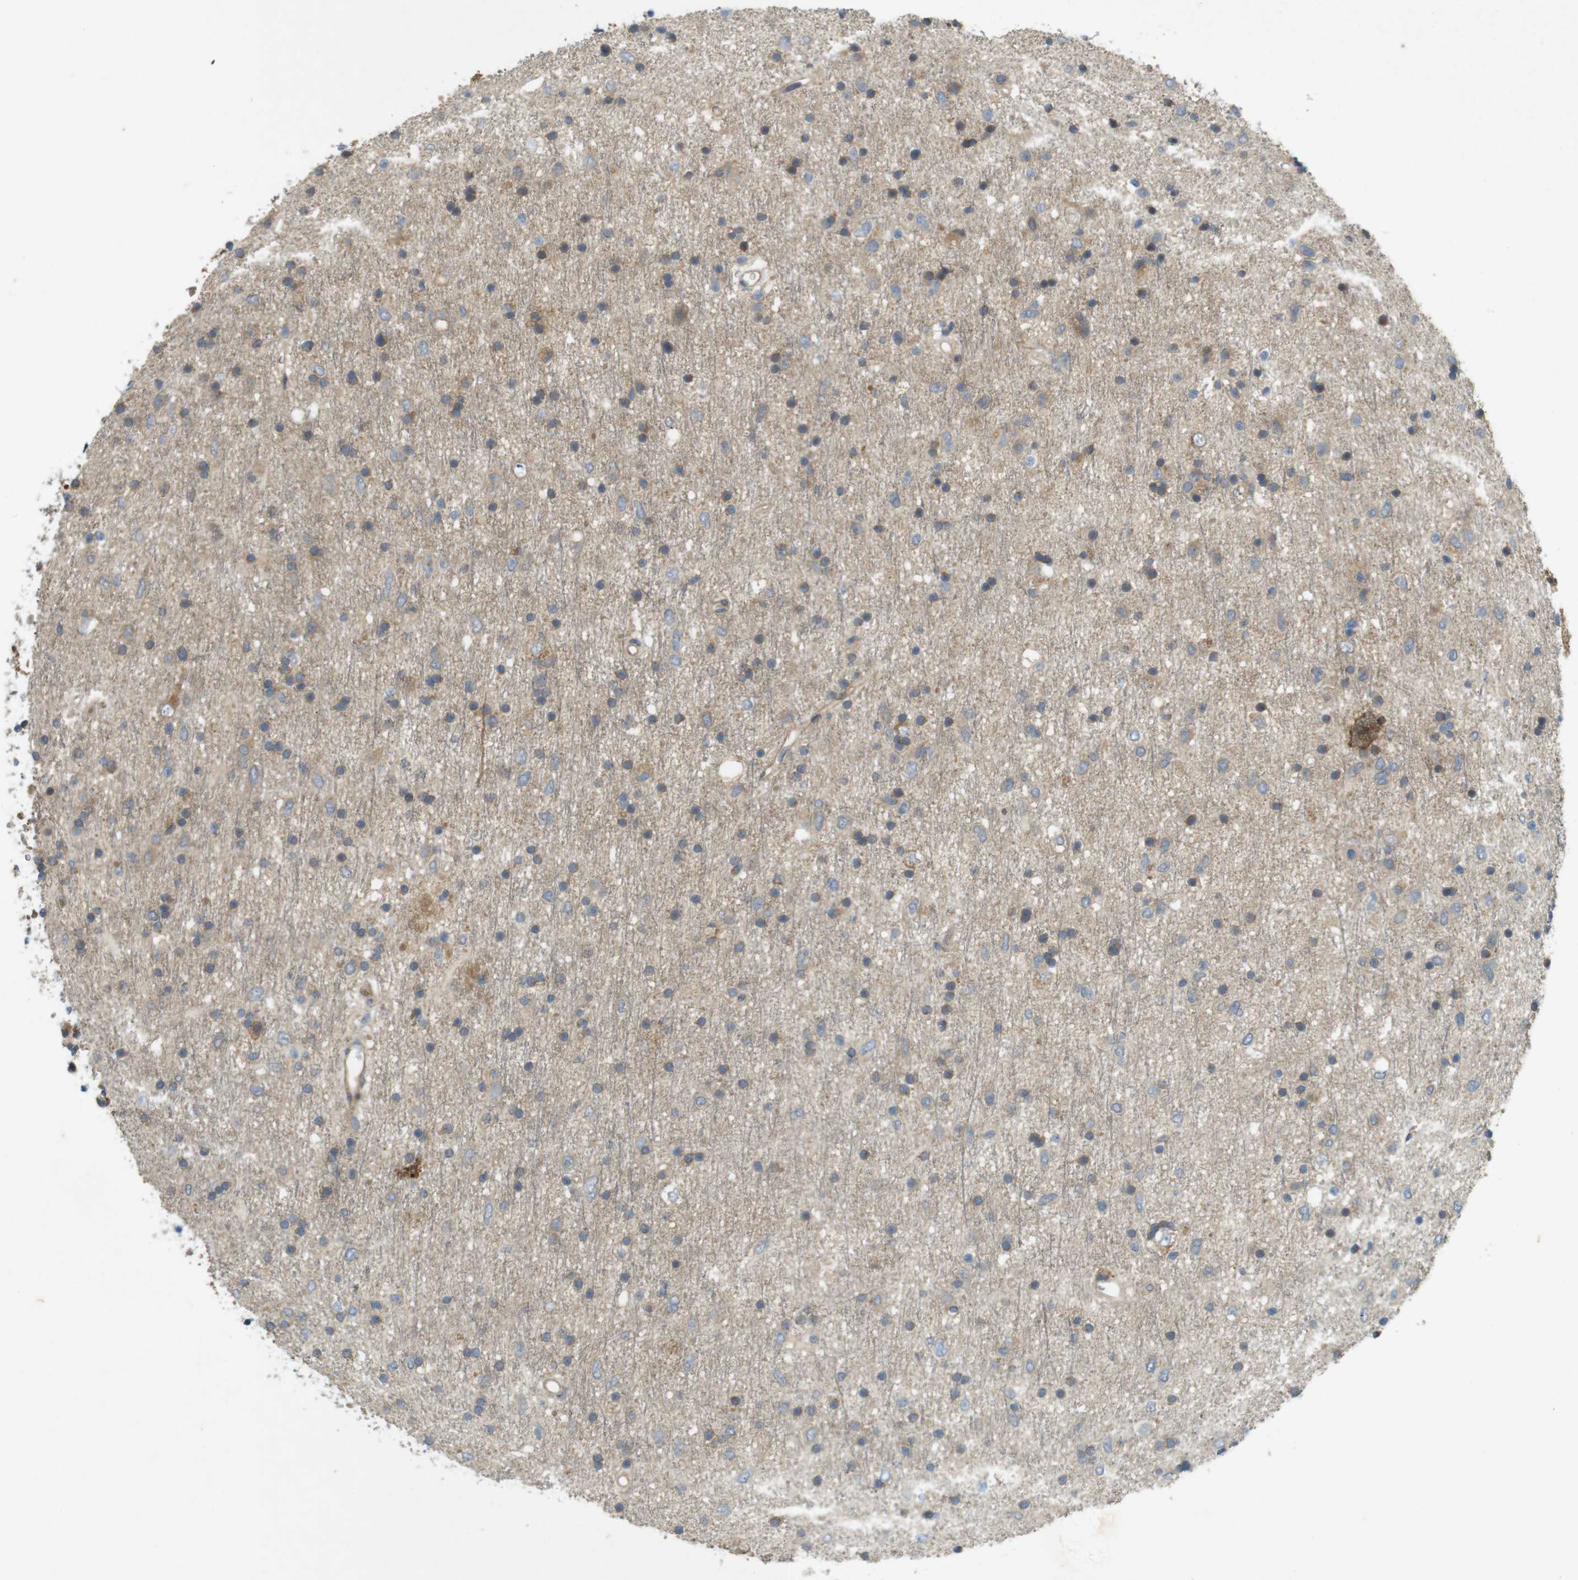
{"staining": {"intensity": "moderate", "quantity": "<25%", "location": "cytoplasmic/membranous"}, "tissue": "glioma", "cell_type": "Tumor cells", "image_type": "cancer", "snomed": [{"axis": "morphology", "description": "Glioma, malignant, Low grade"}, {"axis": "topography", "description": "Brain"}], "caption": "A high-resolution histopathology image shows IHC staining of low-grade glioma (malignant), which demonstrates moderate cytoplasmic/membranous expression in approximately <25% of tumor cells.", "gene": "CLTC", "patient": {"sex": "male", "age": 77}}